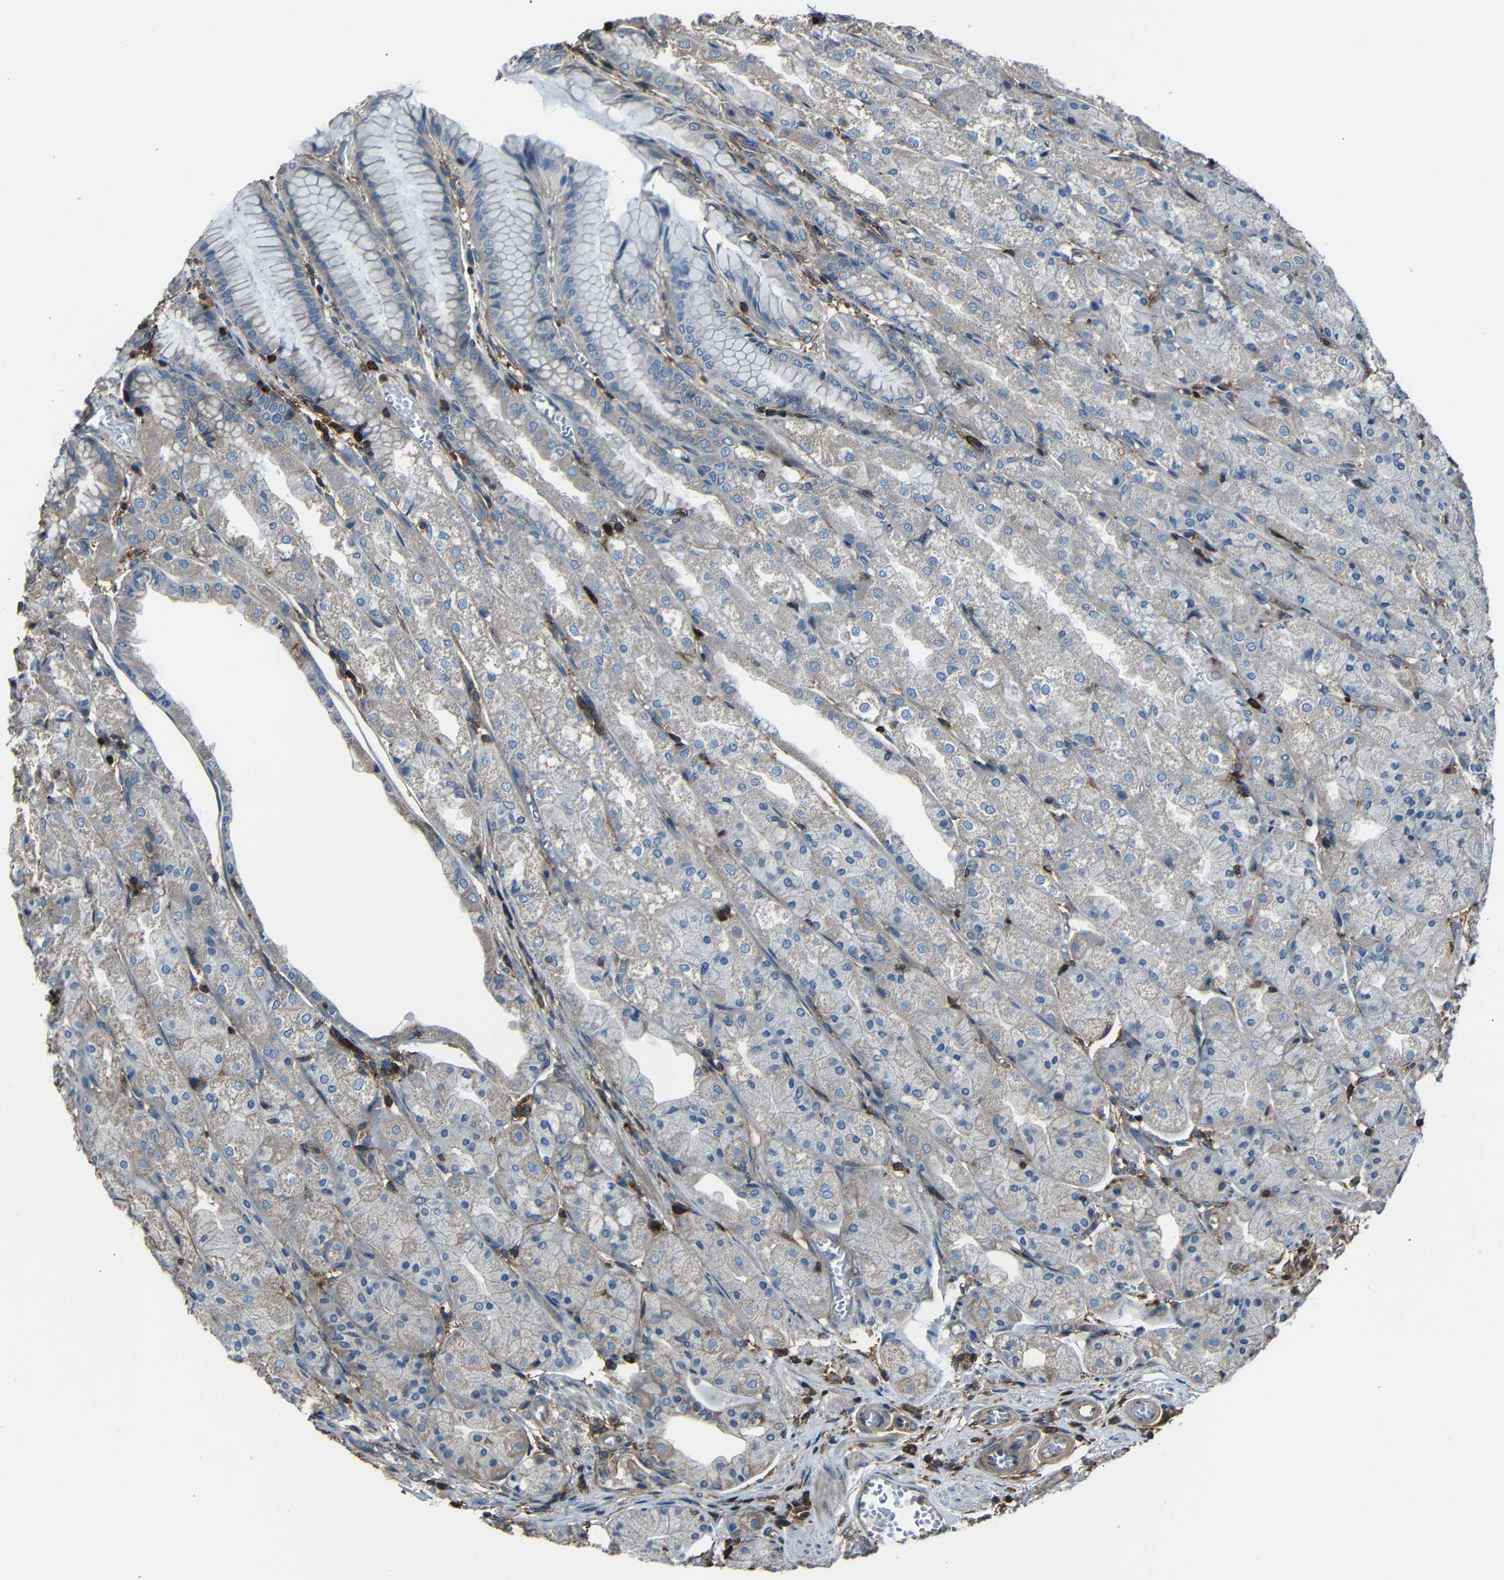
{"staining": {"intensity": "weak", "quantity": "<25%", "location": "cytoplasmic/membranous"}, "tissue": "stomach", "cell_type": "Glandular cells", "image_type": "normal", "snomed": [{"axis": "morphology", "description": "Normal tissue, NOS"}, {"axis": "topography", "description": "Stomach, upper"}], "caption": "Immunohistochemical staining of normal human stomach demonstrates no significant expression in glandular cells. (DAB IHC with hematoxylin counter stain).", "gene": "ADGRE5", "patient": {"sex": "male", "age": 72}}